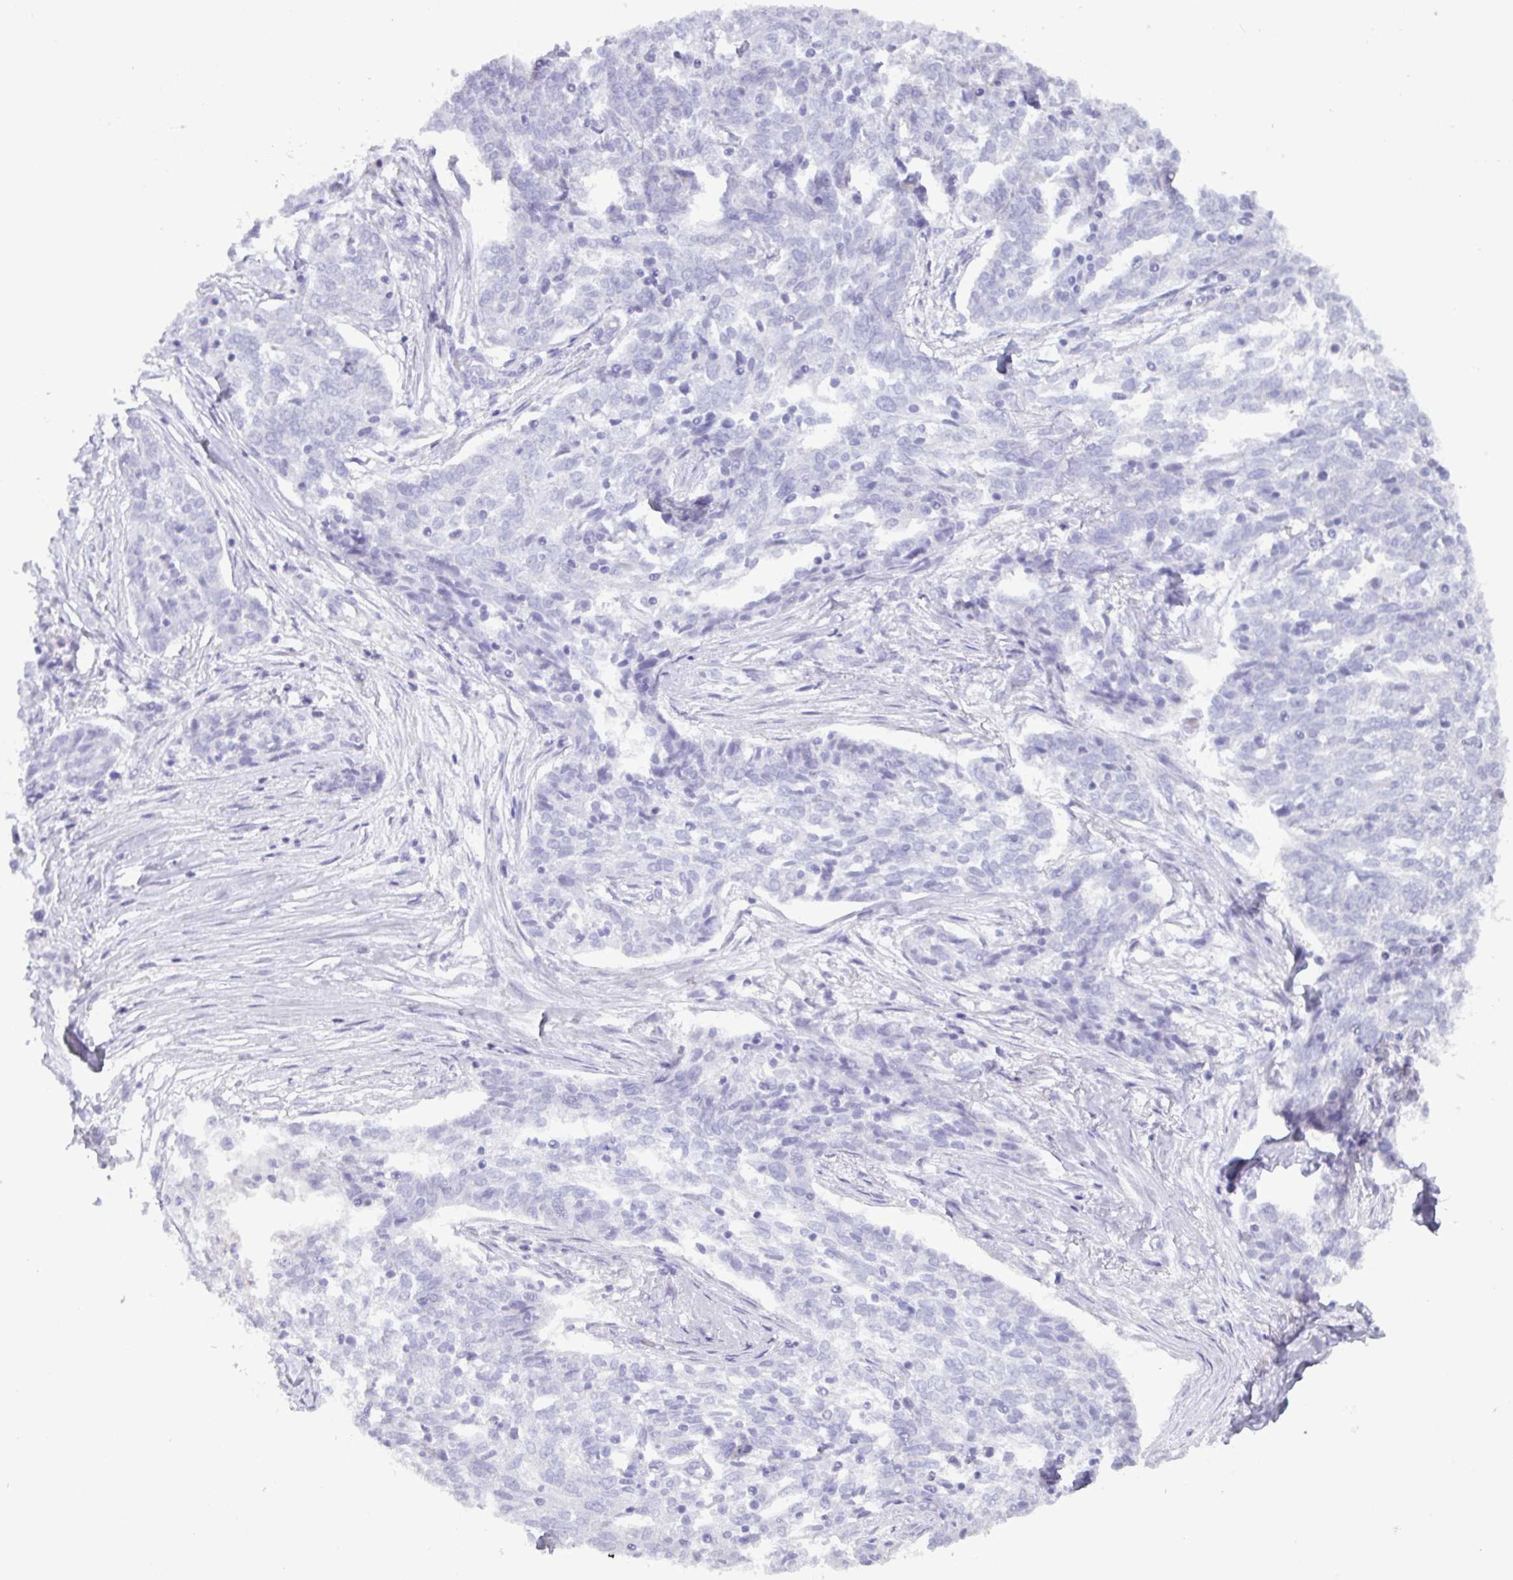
{"staining": {"intensity": "negative", "quantity": "none", "location": "none"}, "tissue": "ovarian cancer", "cell_type": "Tumor cells", "image_type": "cancer", "snomed": [{"axis": "morphology", "description": "Cystadenocarcinoma, serous, NOS"}, {"axis": "topography", "description": "Ovary"}], "caption": "Image shows no protein staining in tumor cells of serous cystadenocarcinoma (ovarian) tissue.", "gene": "C4orf33", "patient": {"sex": "female", "age": 67}}